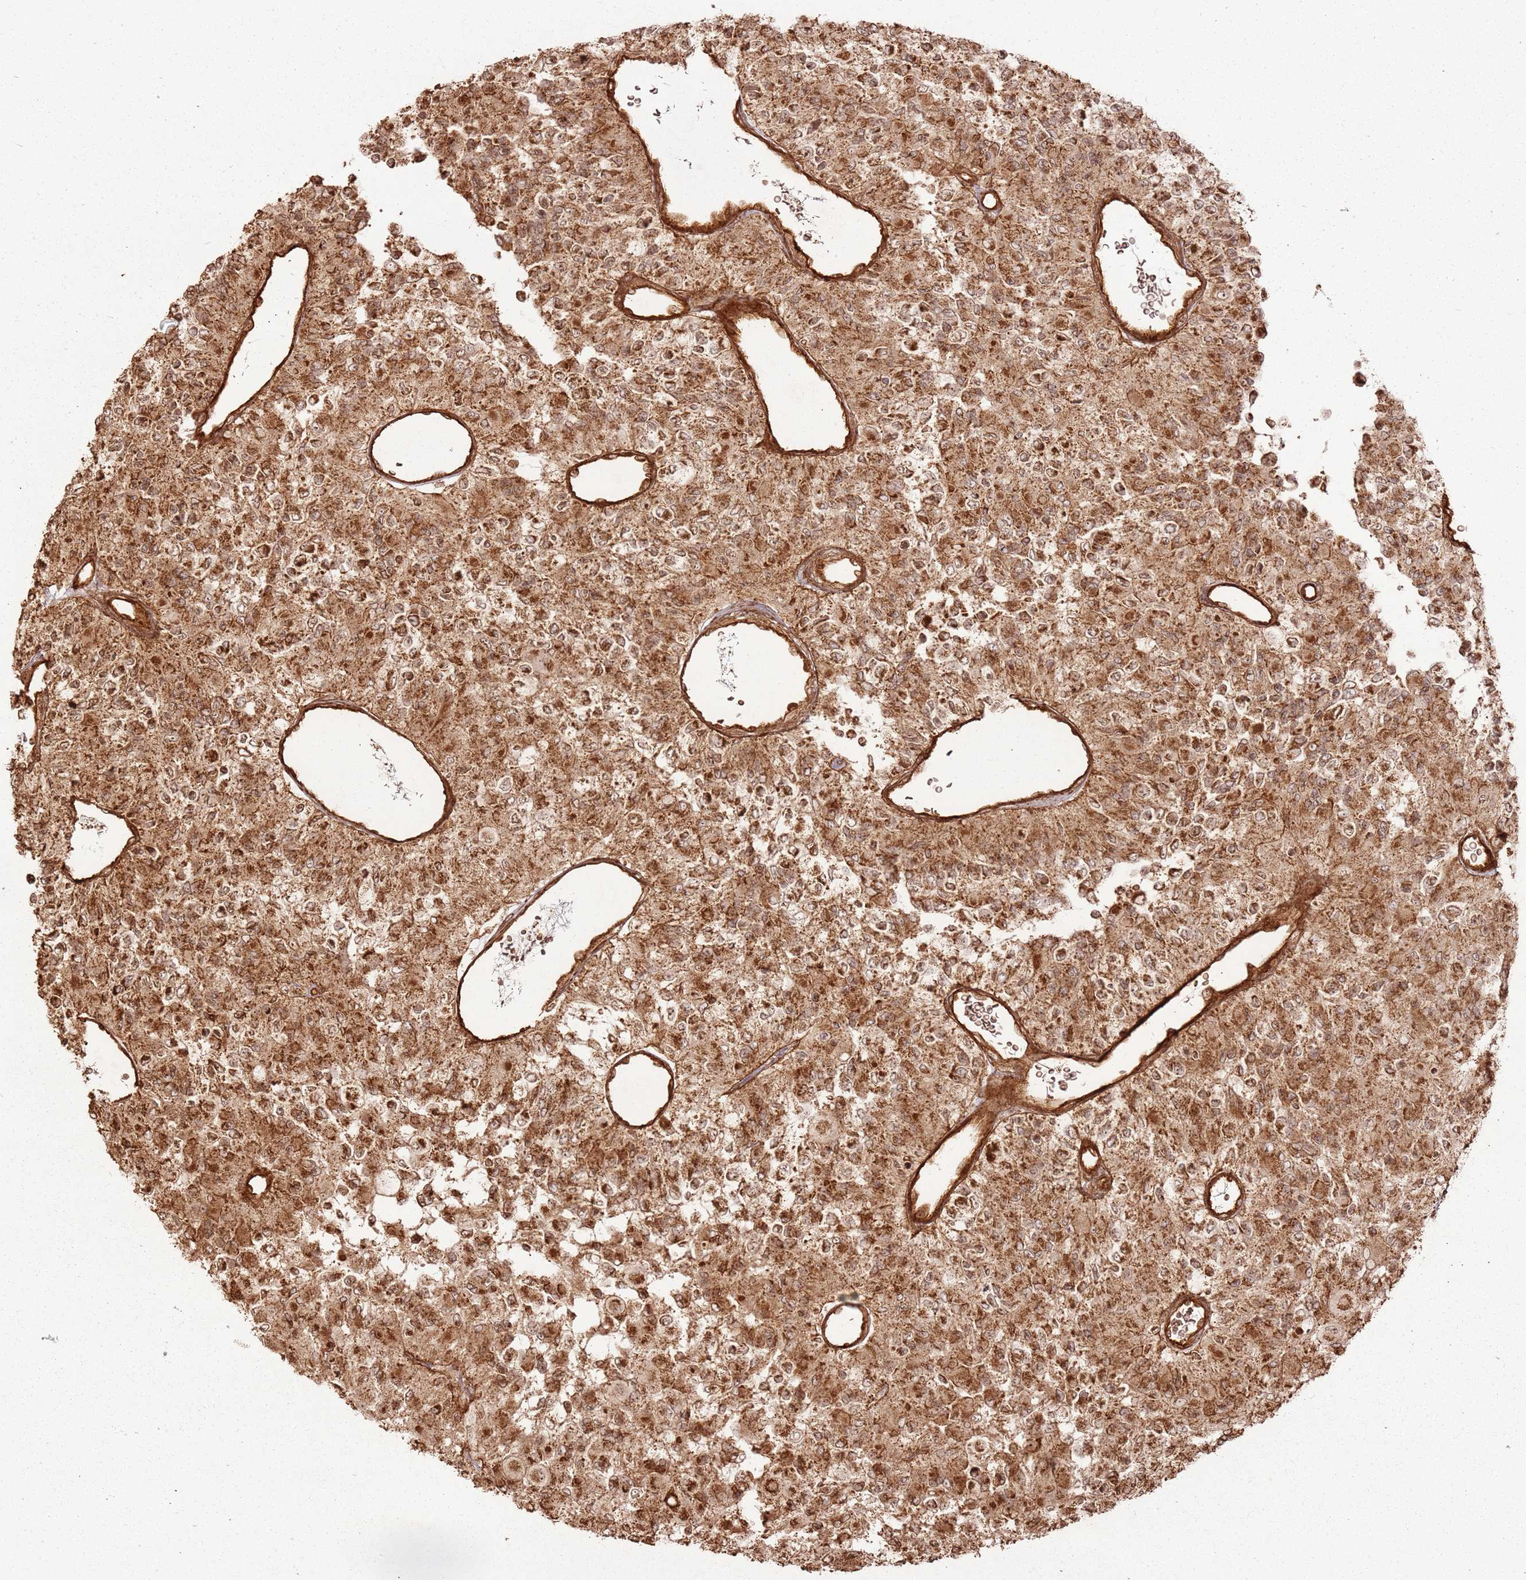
{"staining": {"intensity": "strong", "quantity": ">75%", "location": "cytoplasmic/membranous"}, "tissue": "glioma", "cell_type": "Tumor cells", "image_type": "cancer", "snomed": [{"axis": "morphology", "description": "Glioma, malignant, High grade"}, {"axis": "topography", "description": "Brain"}], "caption": "Protein analysis of malignant glioma (high-grade) tissue displays strong cytoplasmic/membranous positivity in about >75% of tumor cells.", "gene": "MRPS6", "patient": {"sex": "male", "age": 77}}